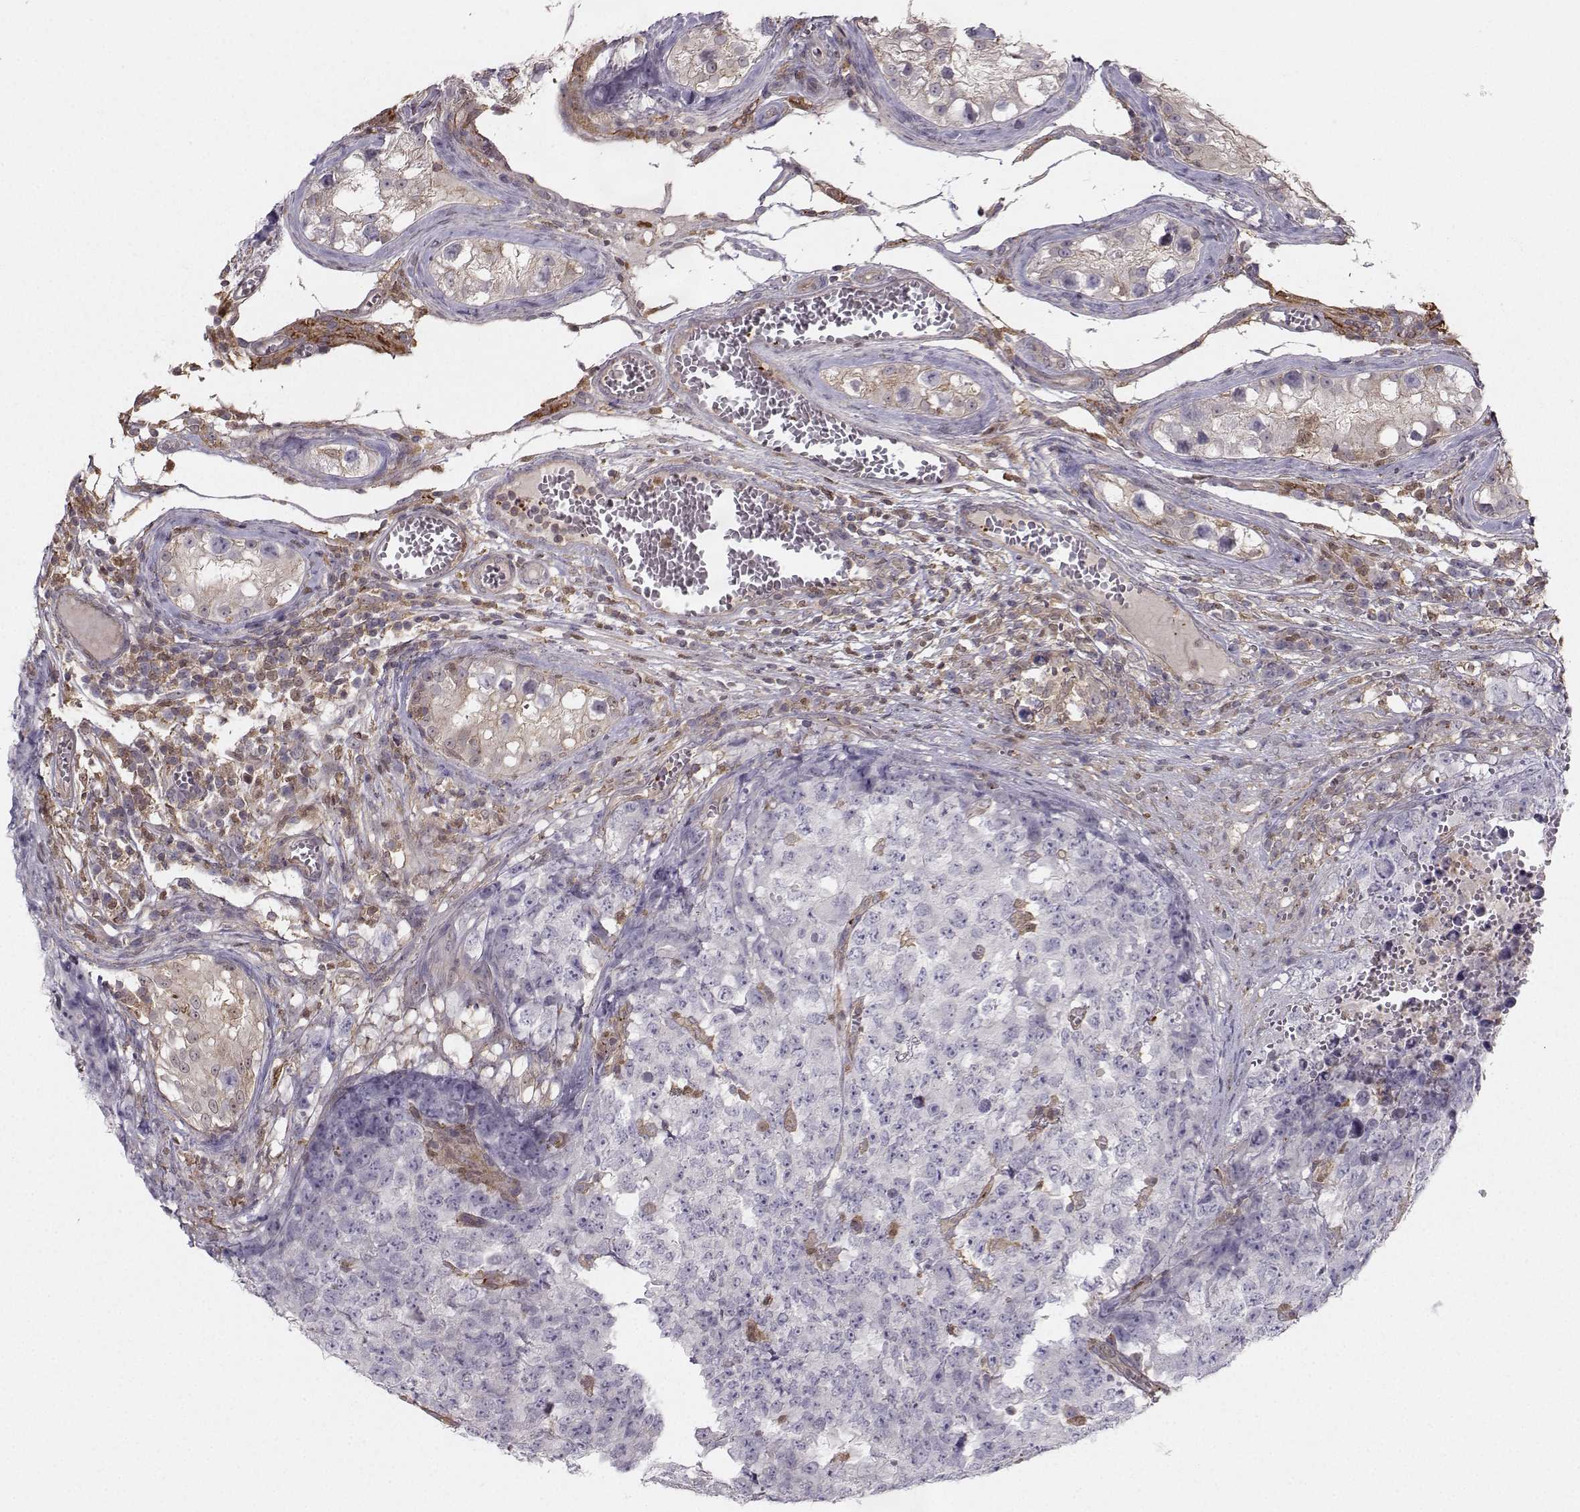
{"staining": {"intensity": "negative", "quantity": "none", "location": "none"}, "tissue": "testis cancer", "cell_type": "Tumor cells", "image_type": "cancer", "snomed": [{"axis": "morphology", "description": "Carcinoma, Embryonal, NOS"}, {"axis": "topography", "description": "Testis"}], "caption": "Tumor cells show no significant protein positivity in embryonal carcinoma (testis).", "gene": "ASB16", "patient": {"sex": "male", "age": 23}}